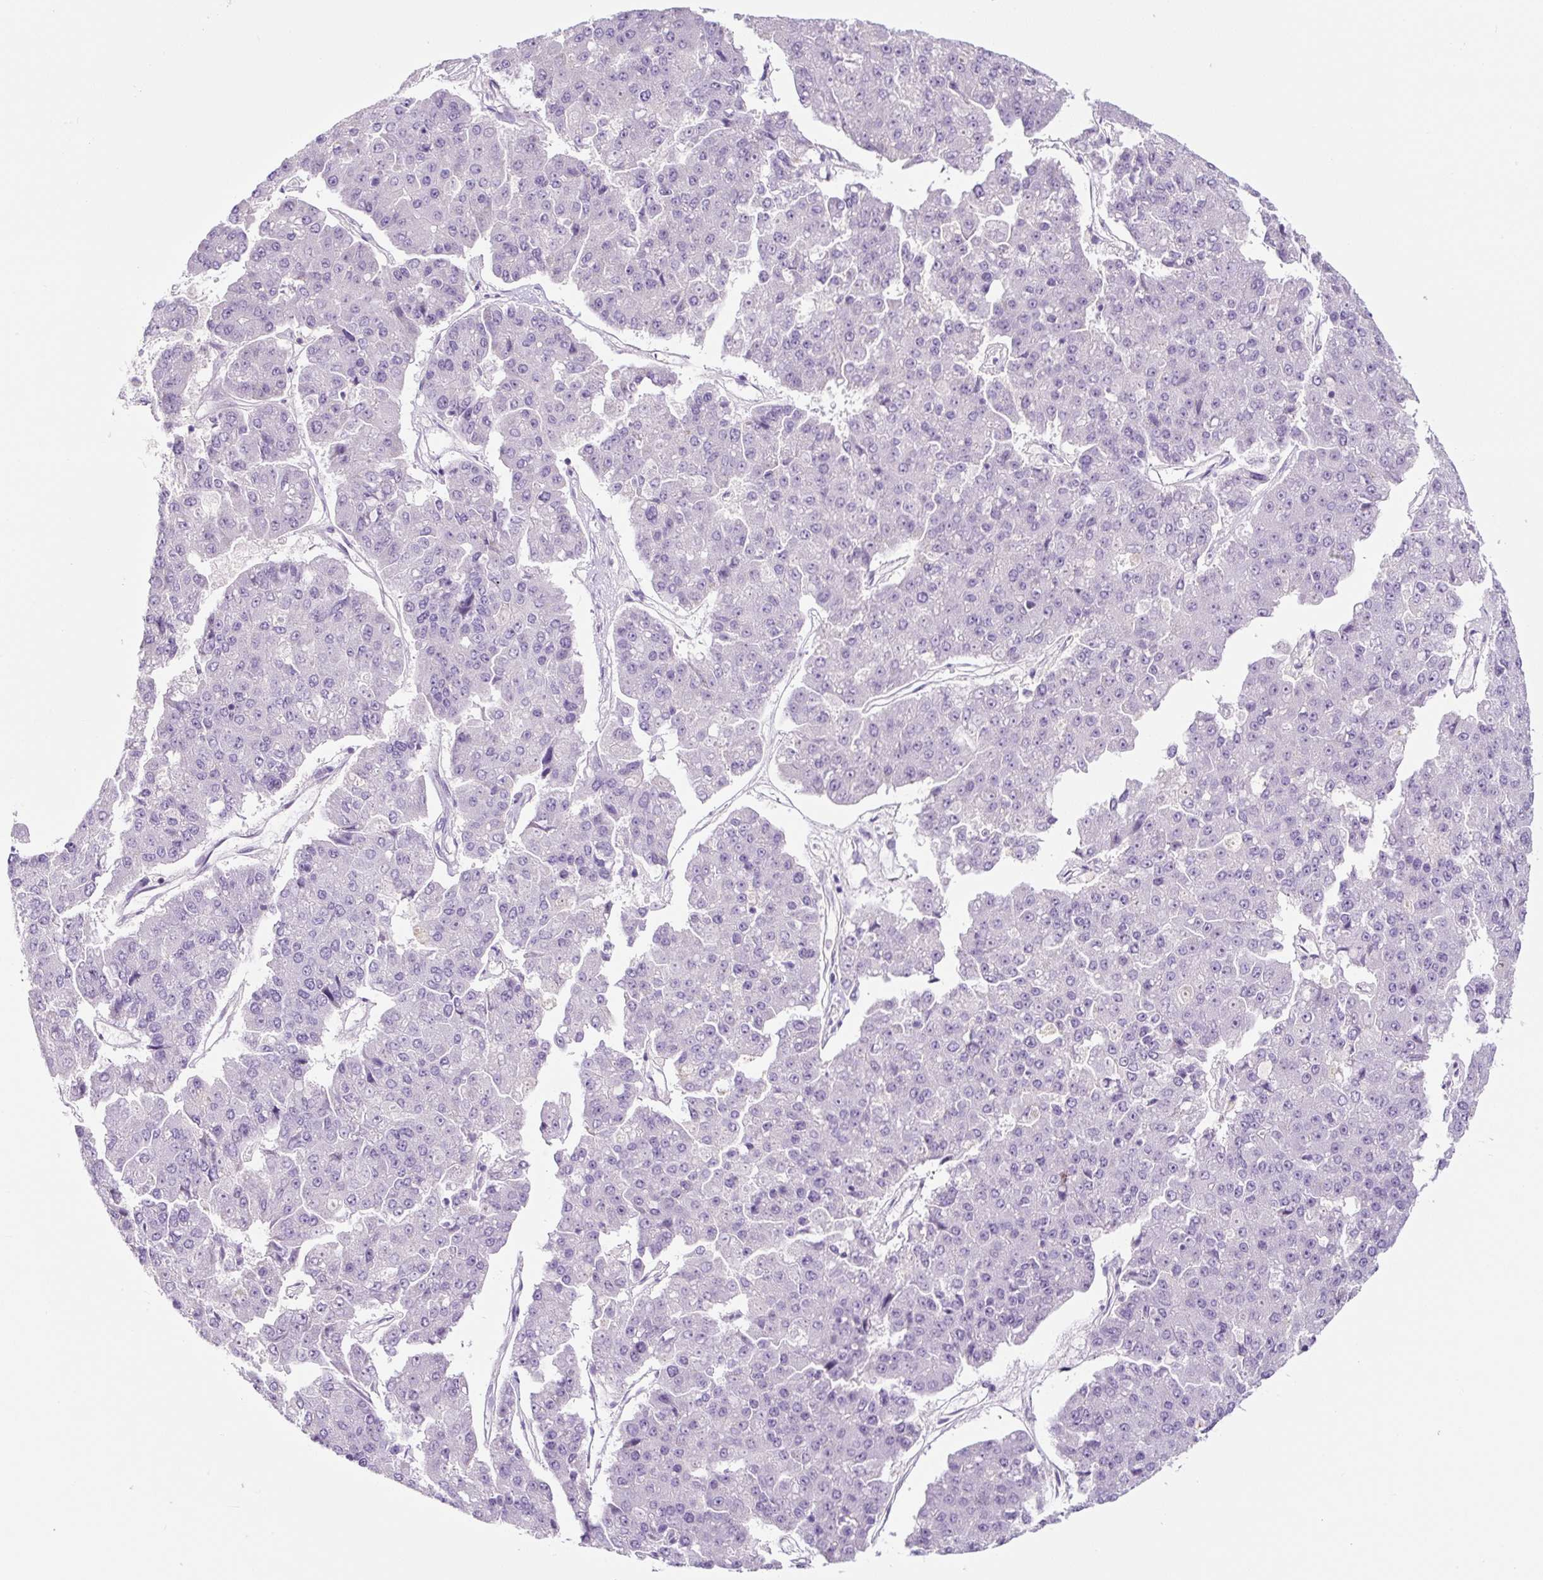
{"staining": {"intensity": "negative", "quantity": "none", "location": "none"}, "tissue": "pancreatic cancer", "cell_type": "Tumor cells", "image_type": "cancer", "snomed": [{"axis": "morphology", "description": "Adenocarcinoma, NOS"}, {"axis": "topography", "description": "Pancreas"}], "caption": "Tumor cells show no significant protein expression in pancreatic cancer (adenocarcinoma).", "gene": "RNF212B", "patient": {"sex": "male", "age": 50}}